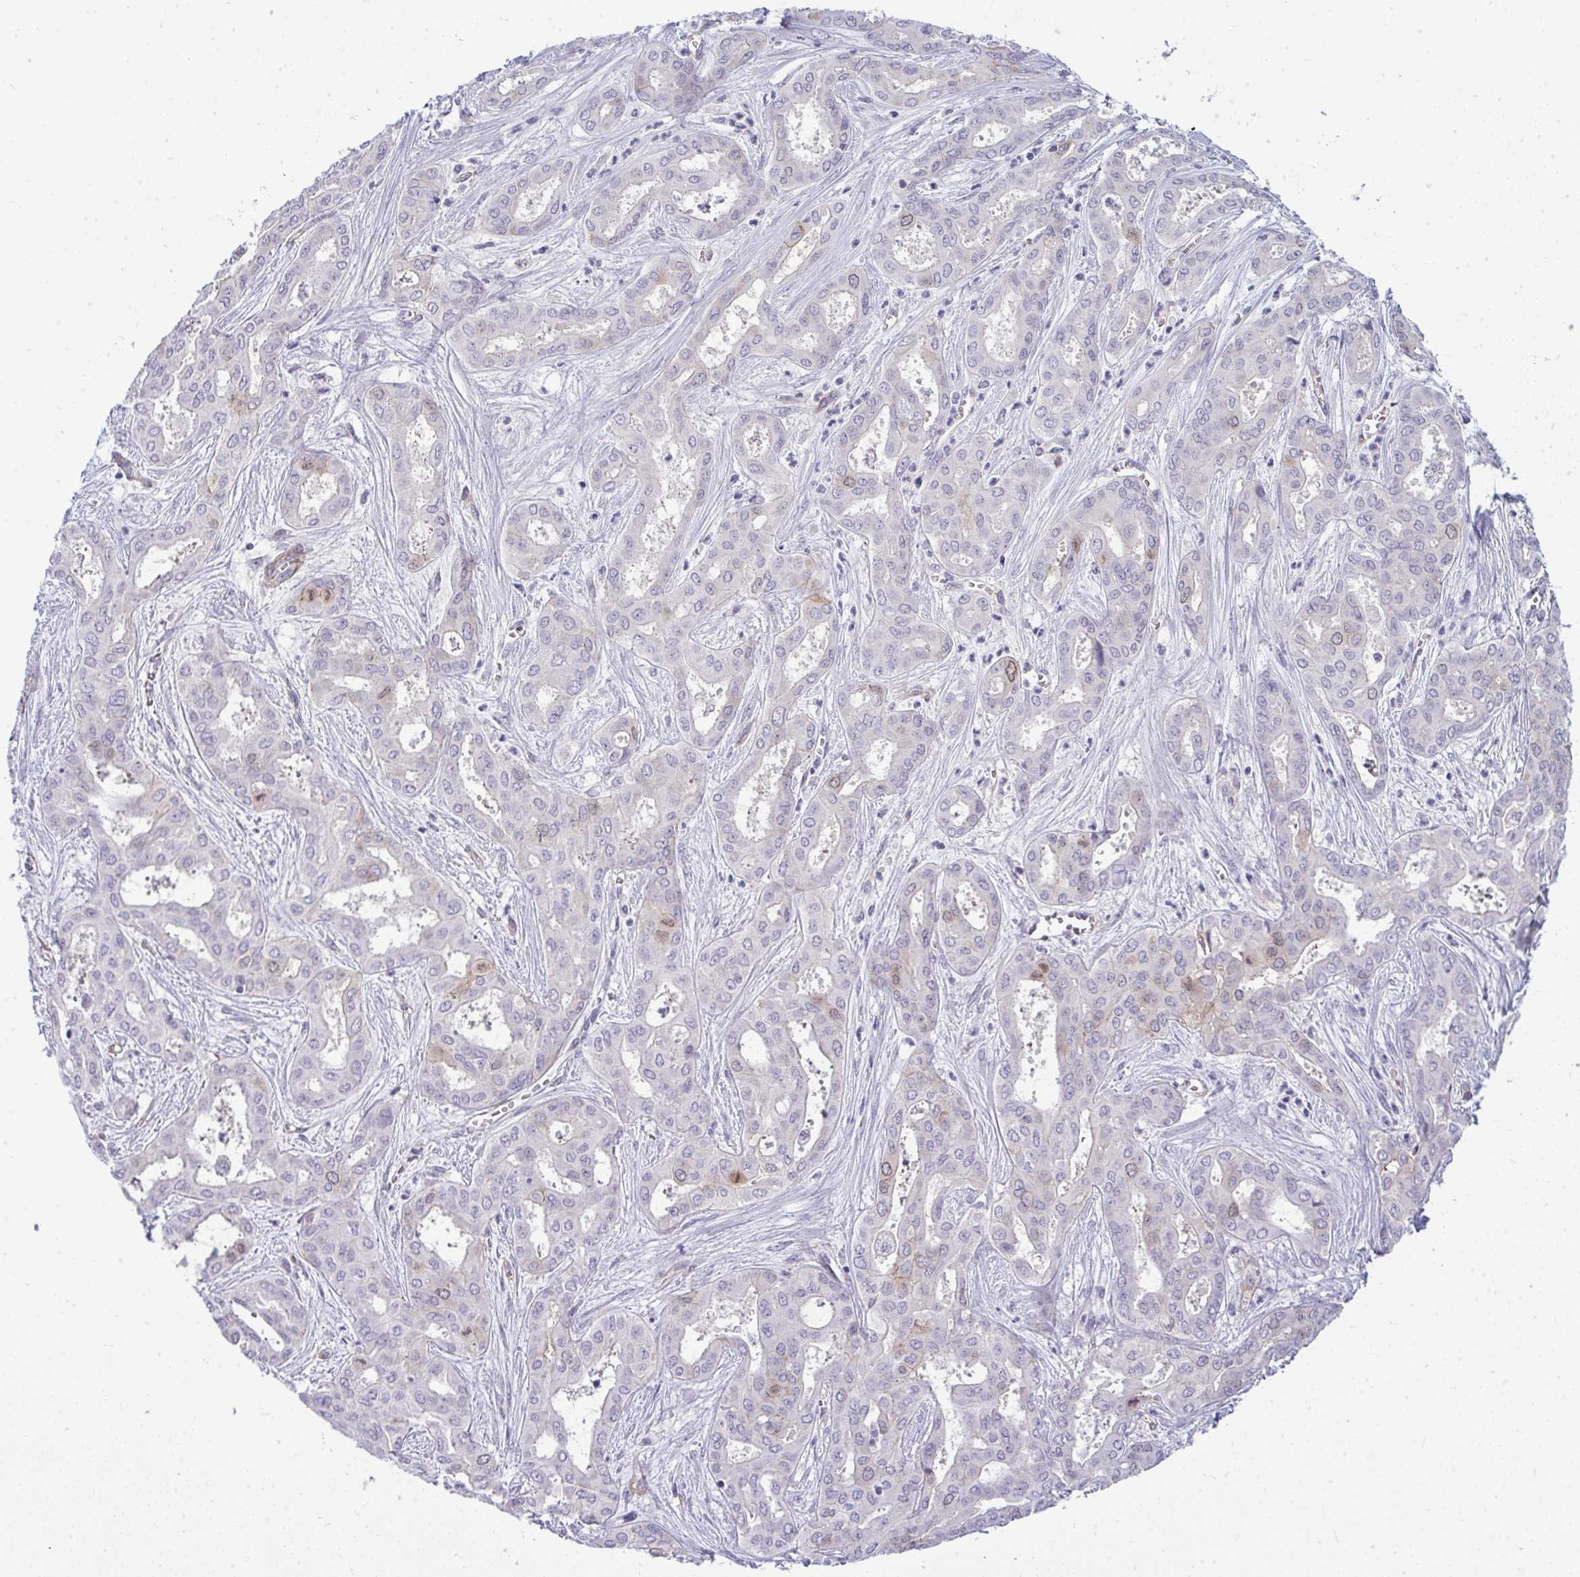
{"staining": {"intensity": "weak", "quantity": "<25%", "location": "cytoplasmic/membranous"}, "tissue": "liver cancer", "cell_type": "Tumor cells", "image_type": "cancer", "snomed": [{"axis": "morphology", "description": "Cholangiocarcinoma"}, {"axis": "topography", "description": "Liver"}], "caption": "Liver cholangiocarcinoma was stained to show a protein in brown. There is no significant positivity in tumor cells. (DAB immunohistochemistry with hematoxylin counter stain).", "gene": "UBE2S", "patient": {"sex": "female", "age": 64}}